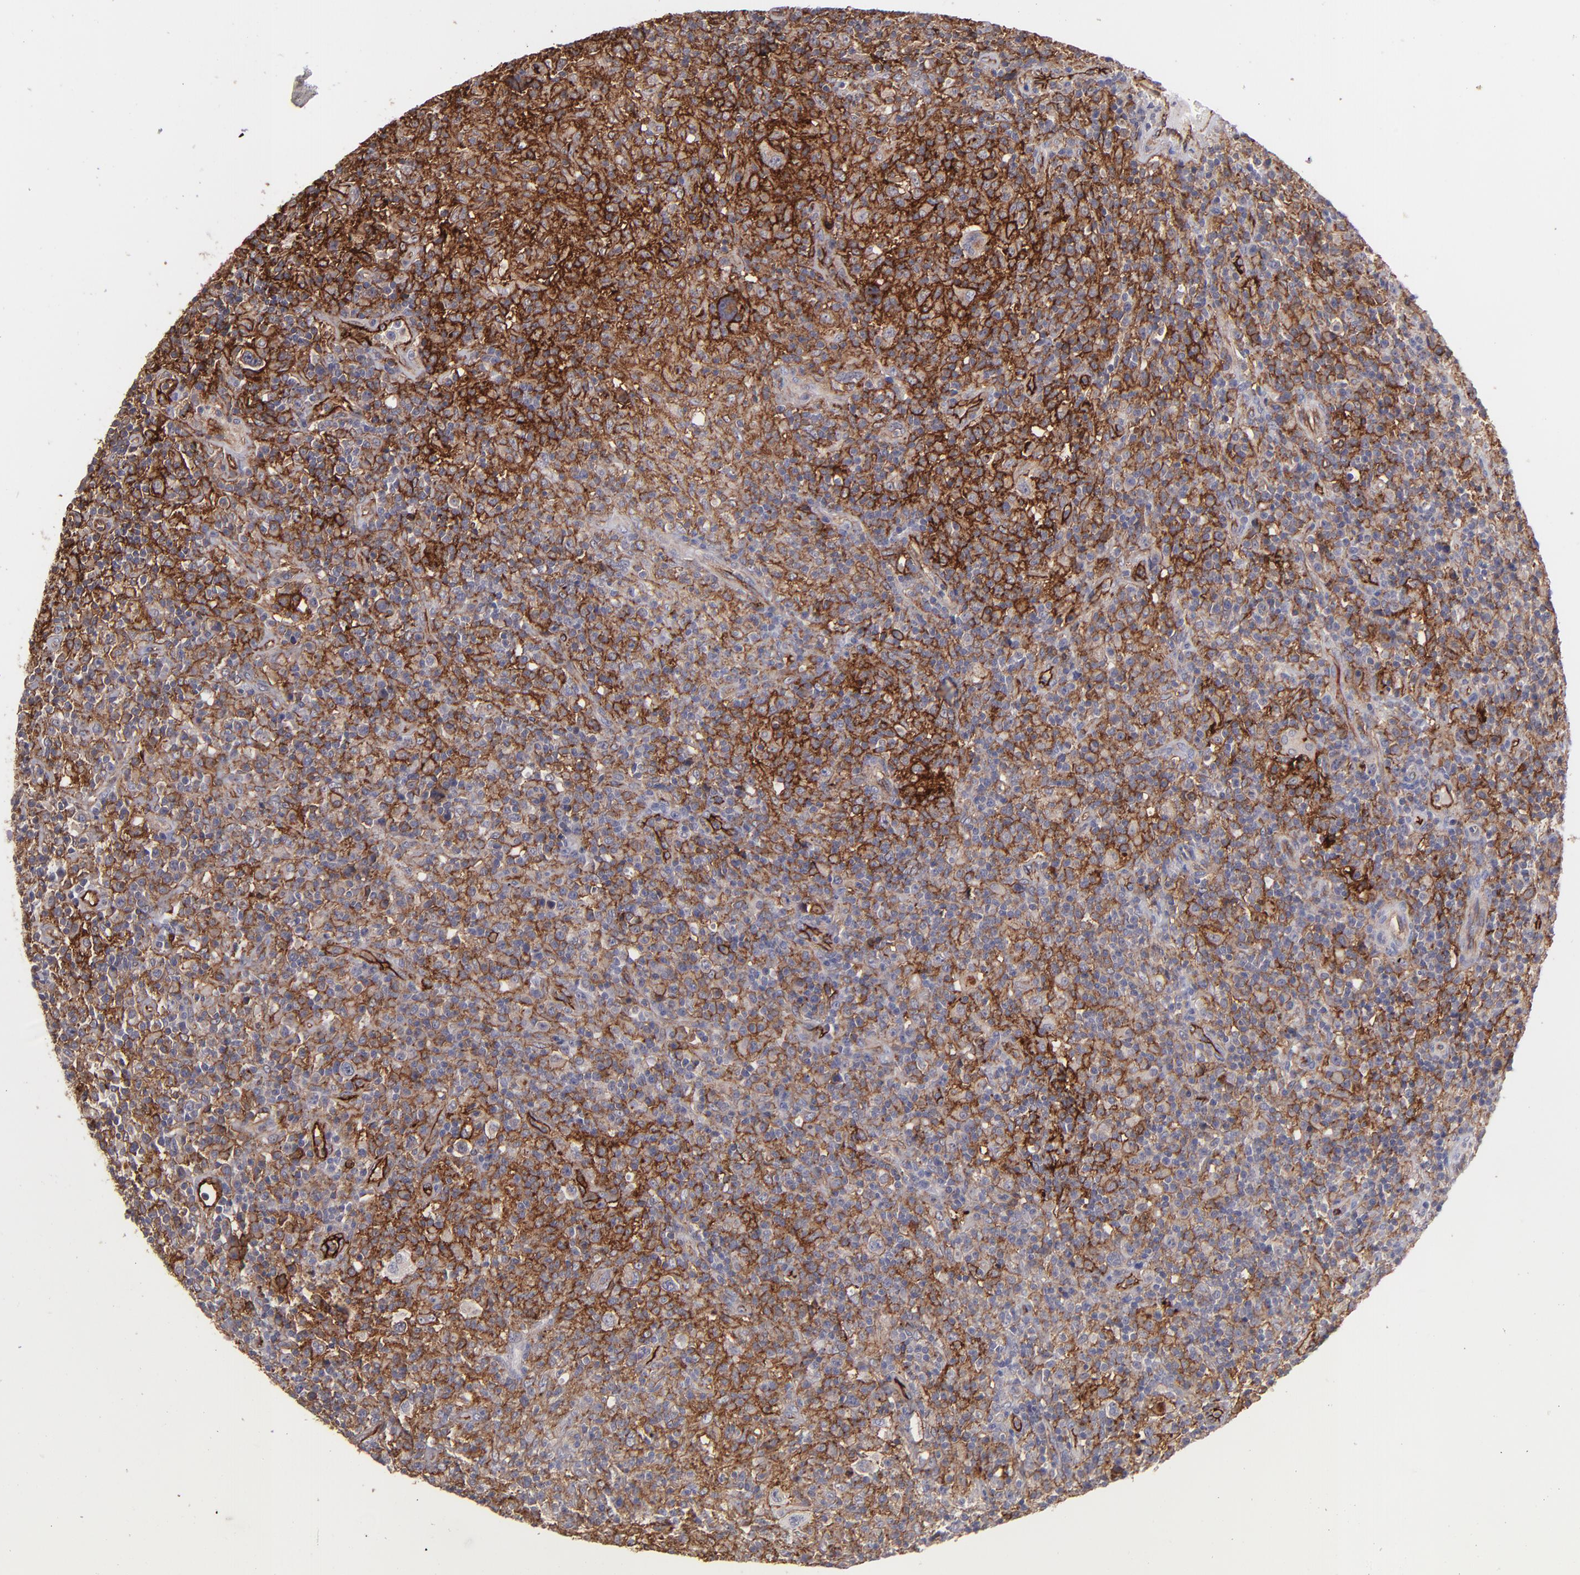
{"staining": {"intensity": "moderate", "quantity": ">75%", "location": "cytoplasmic/membranous"}, "tissue": "lymphoma", "cell_type": "Tumor cells", "image_type": "cancer", "snomed": [{"axis": "morphology", "description": "Hodgkin's disease, NOS"}, {"axis": "topography", "description": "Lymph node"}], "caption": "Hodgkin's disease tissue demonstrates moderate cytoplasmic/membranous staining in approximately >75% of tumor cells", "gene": "ICAM1", "patient": {"sex": "male", "age": 65}}